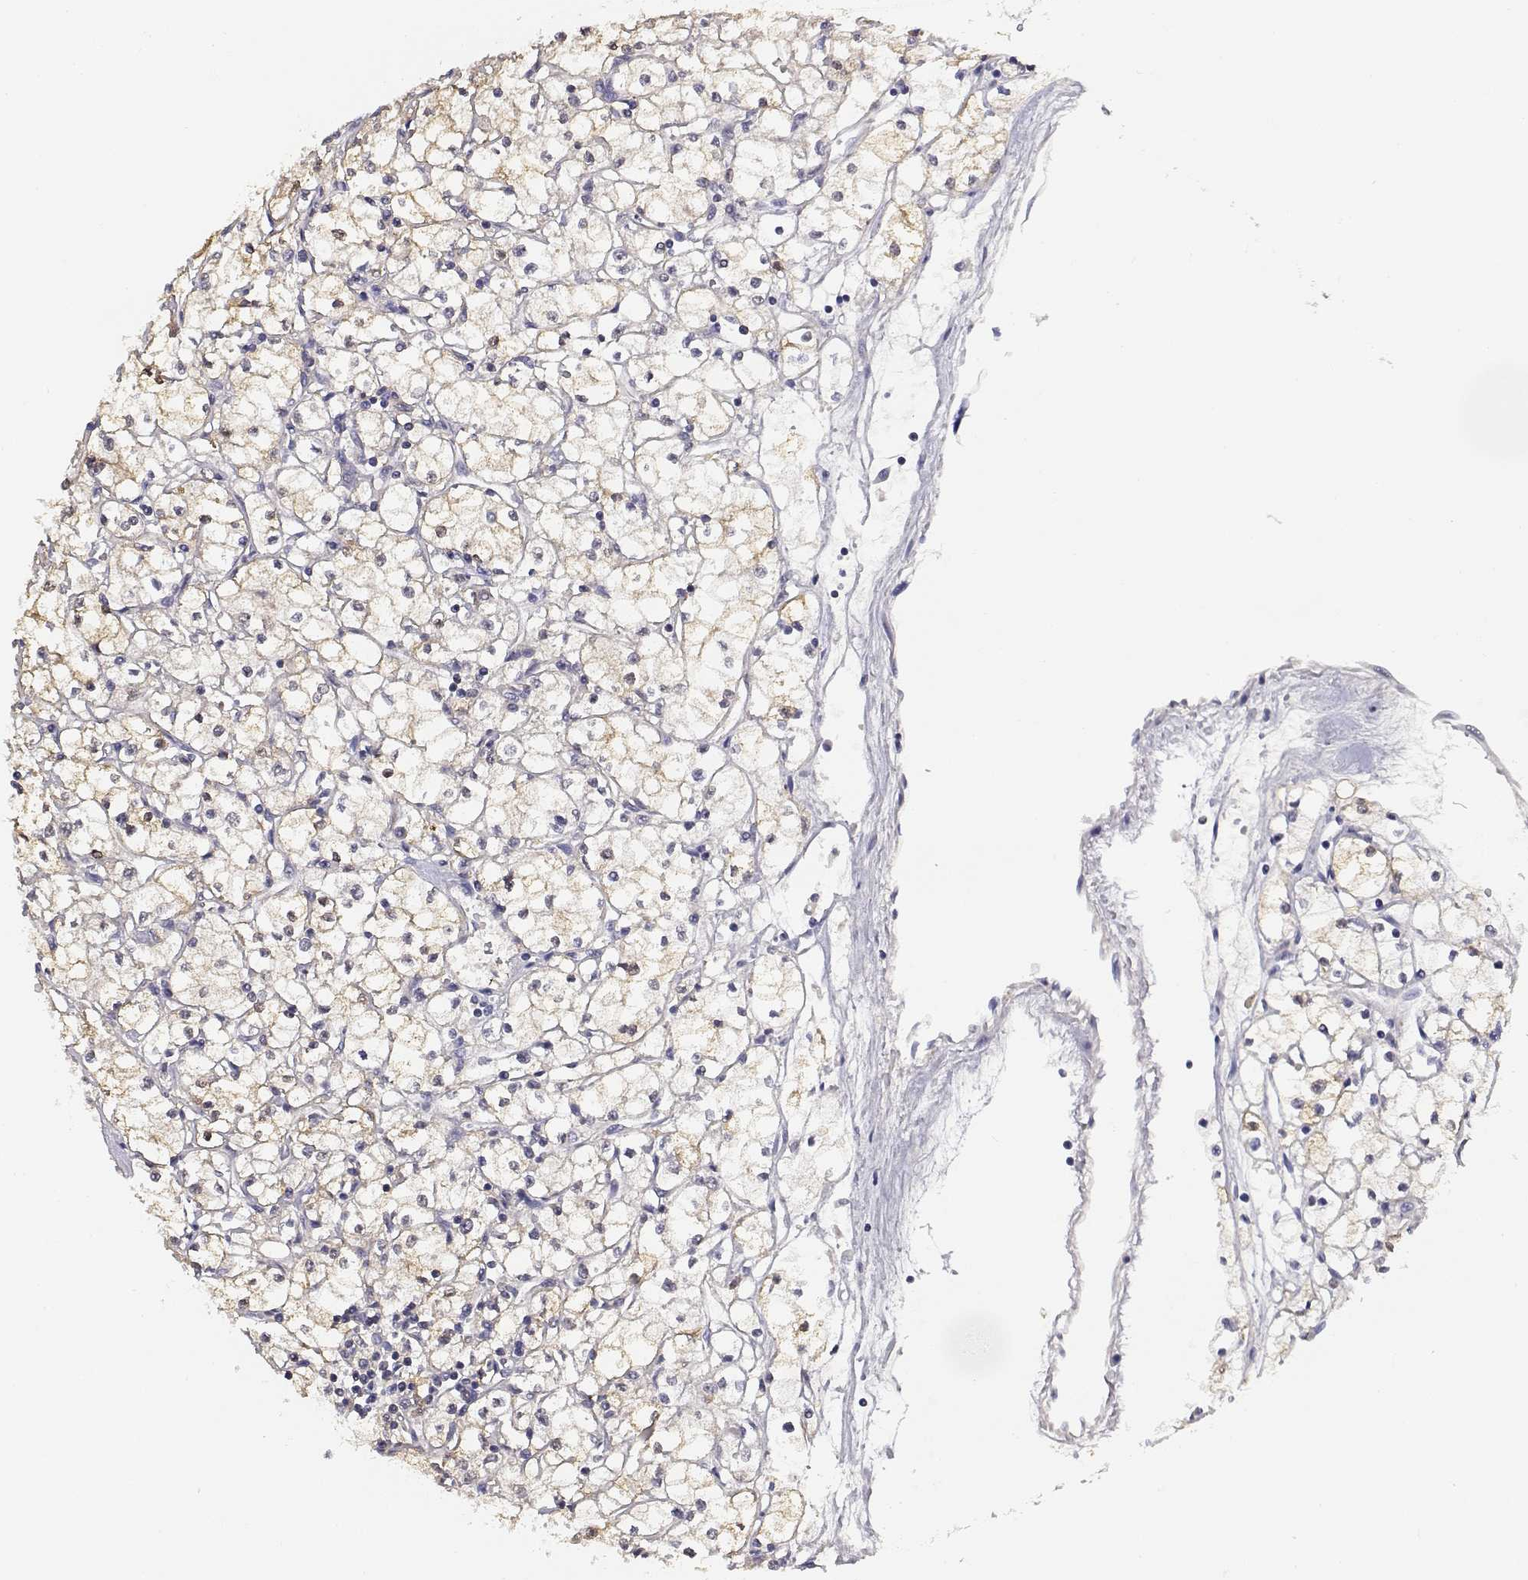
{"staining": {"intensity": "weak", "quantity": ">75%", "location": "cytoplasmic/membranous"}, "tissue": "renal cancer", "cell_type": "Tumor cells", "image_type": "cancer", "snomed": [{"axis": "morphology", "description": "Adenocarcinoma, NOS"}, {"axis": "topography", "description": "Kidney"}], "caption": "Immunohistochemistry micrograph of neoplastic tissue: human renal cancer stained using immunohistochemistry (IHC) exhibits low levels of weak protein expression localized specifically in the cytoplasmic/membranous of tumor cells, appearing as a cytoplasmic/membranous brown color.", "gene": "ADA", "patient": {"sex": "male", "age": 67}}